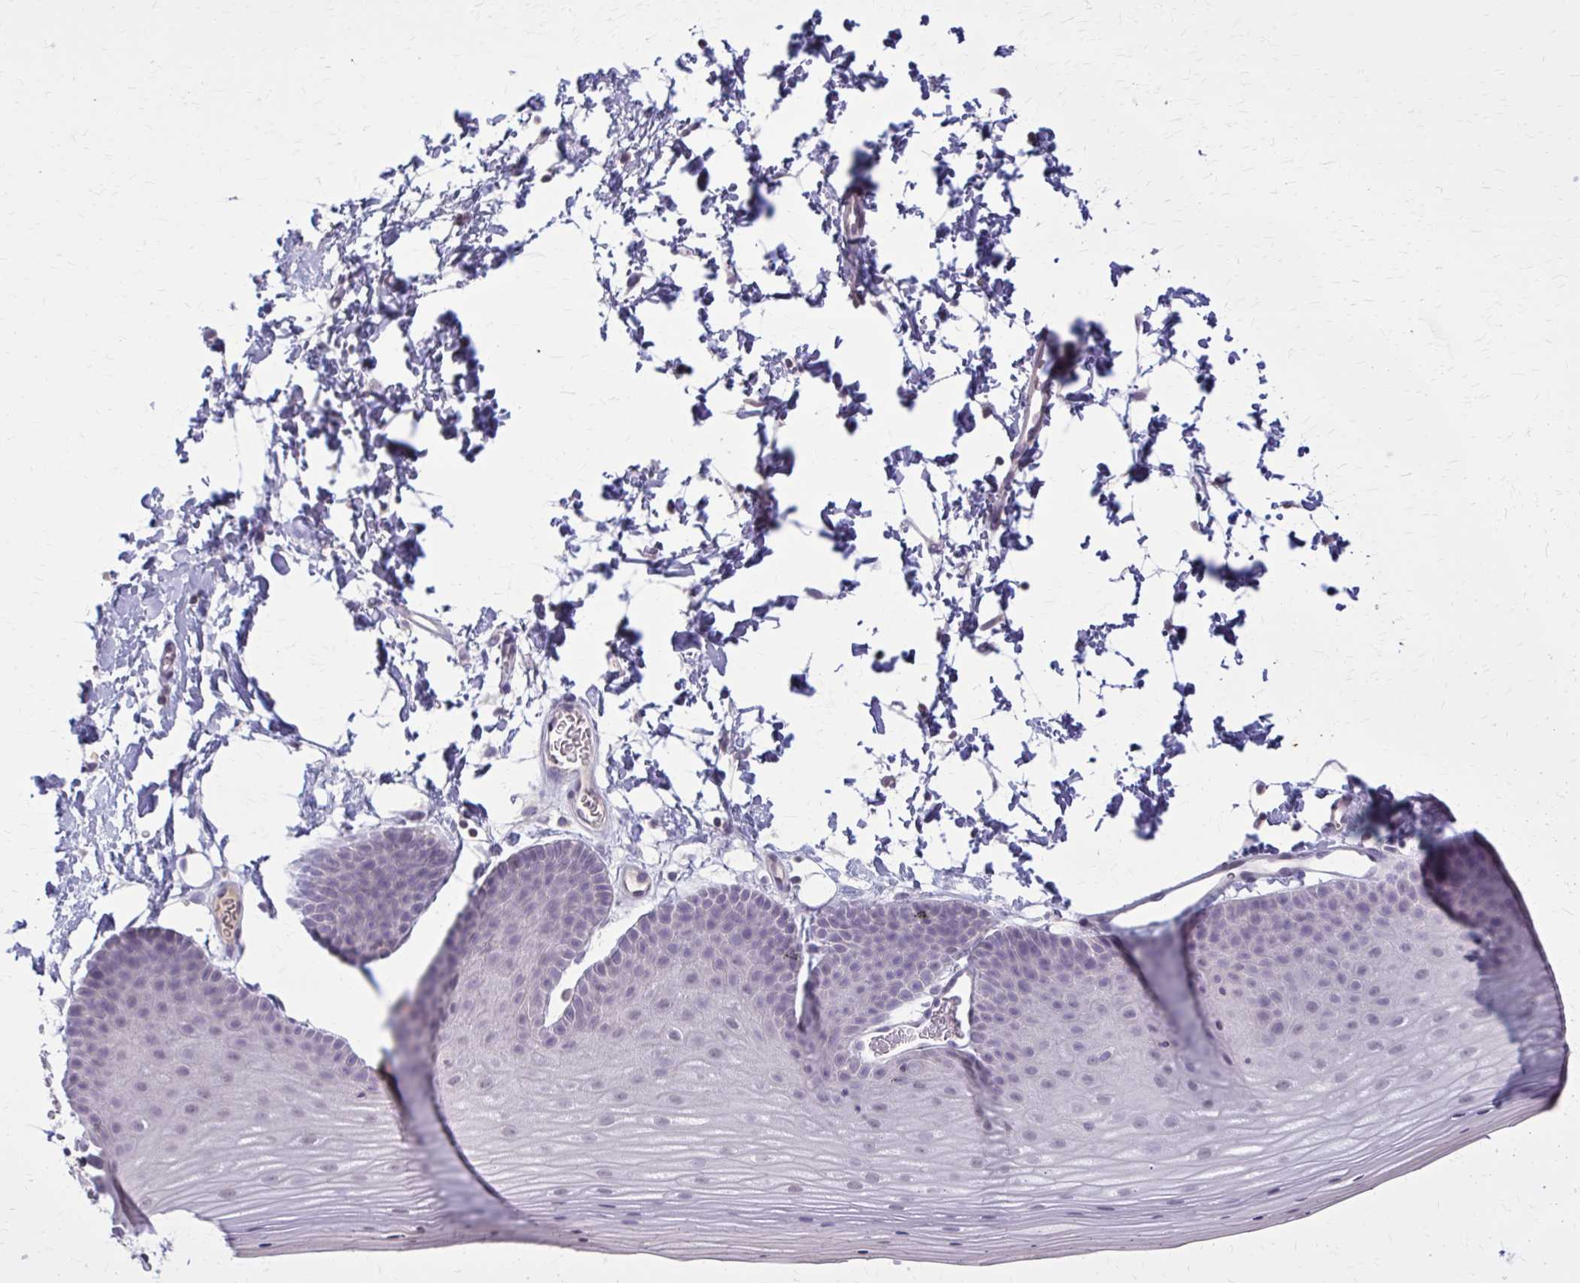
{"staining": {"intensity": "negative", "quantity": "none", "location": "none"}, "tissue": "skin", "cell_type": "Epidermal cells", "image_type": "normal", "snomed": [{"axis": "morphology", "description": "Normal tissue, NOS"}, {"axis": "topography", "description": "Anal"}], "caption": "This histopathology image is of normal skin stained with immunohistochemistry to label a protein in brown with the nuclei are counter-stained blue. There is no expression in epidermal cells.", "gene": "OR4A47", "patient": {"sex": "male", "age": 53}}